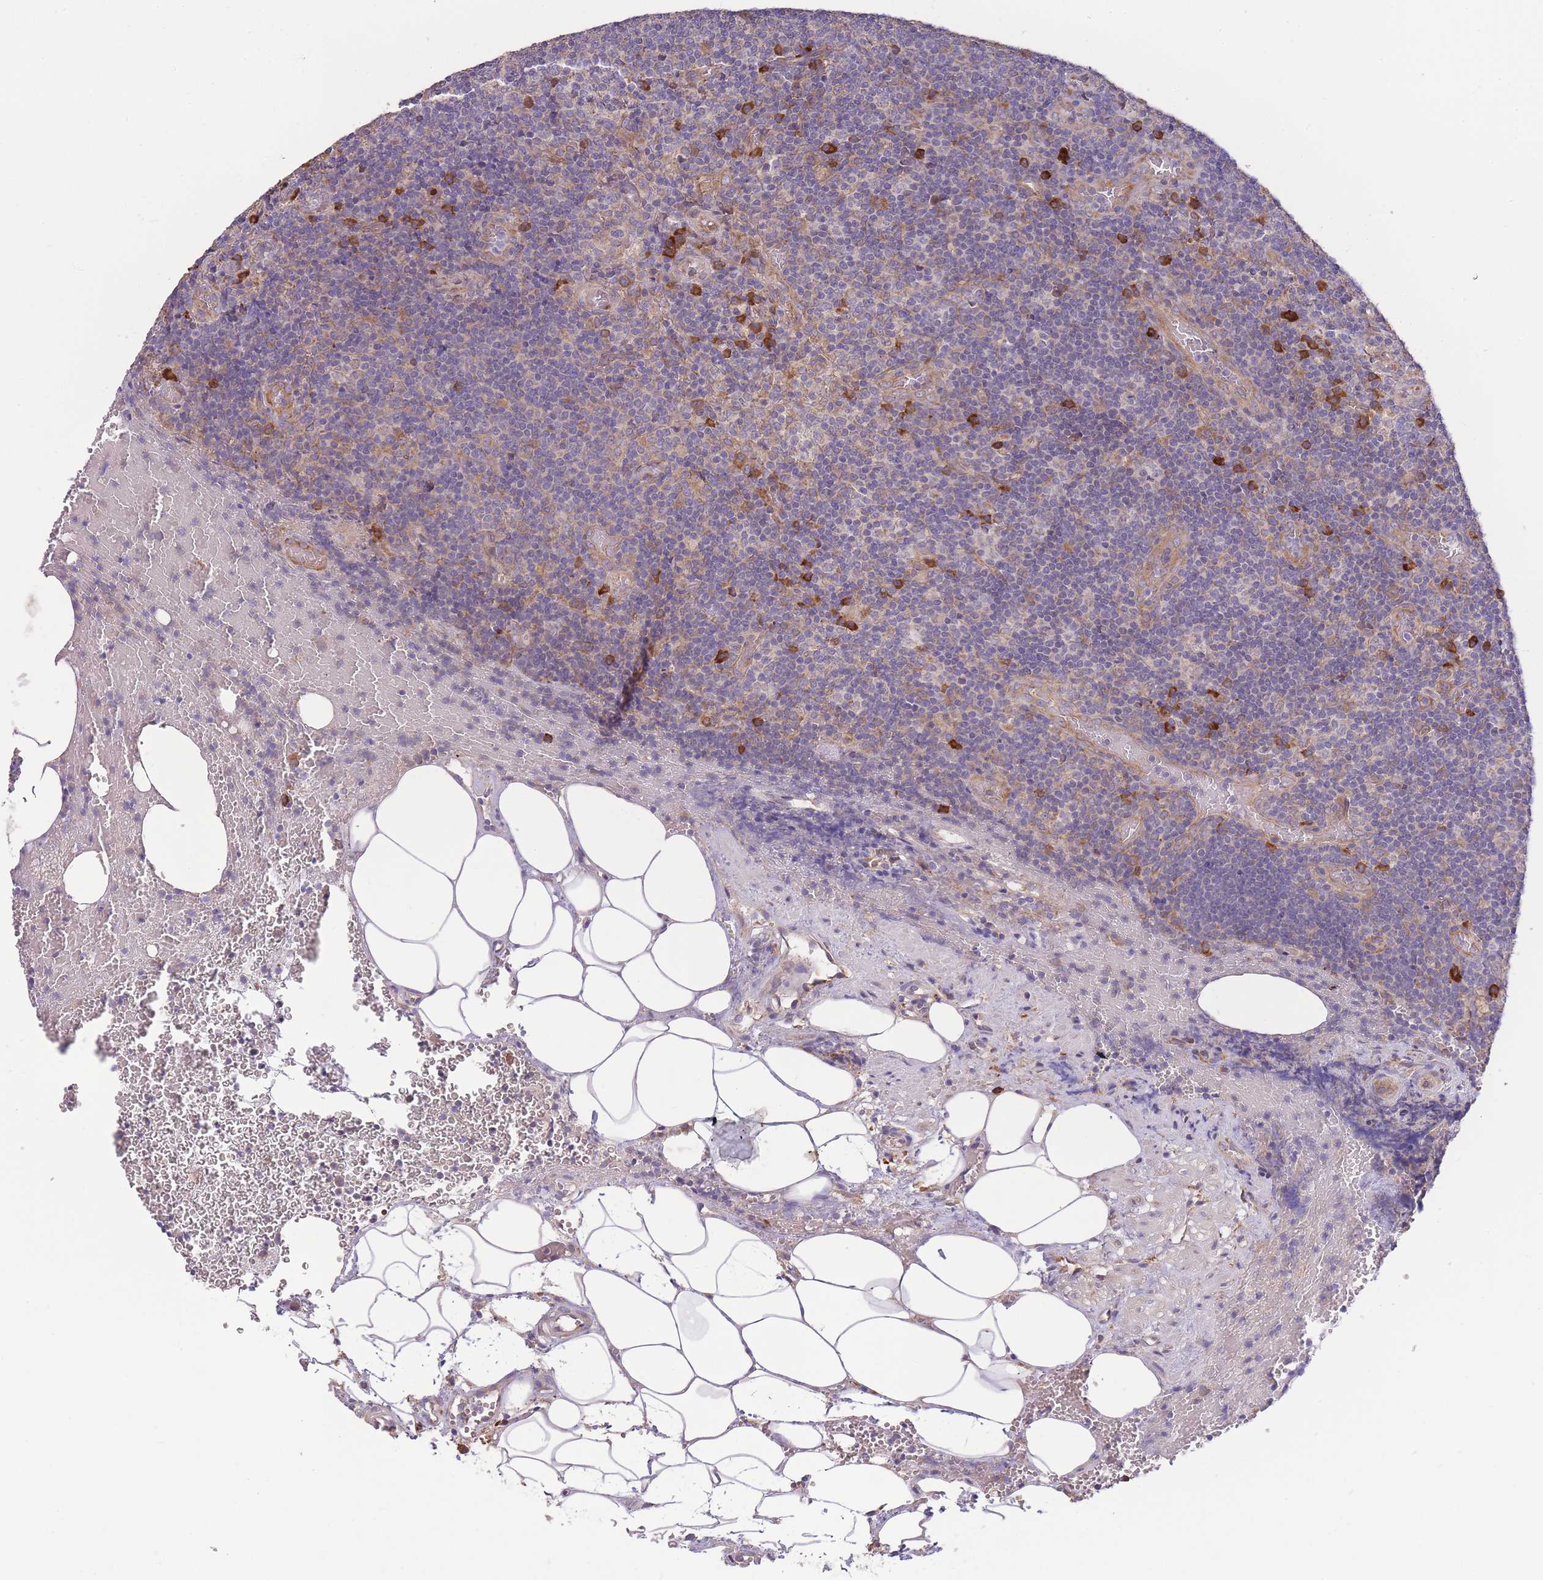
{"staining": {"intensity": "strong", "quantity": "<25%", "location": "cytoplasmic/membranous"}, "tissue": "lymph node", "cell_type": "Germinal center cells", "image_type": "normal", "snomed": [{"axis": "morphology", "description": "Normal tissue, NOS"}, {"axis": "topography", "description": "Lymph node"}], "caption": "Immunohistochemistry (IHC) of benign human lymph node displays medium levels of strong cytoplasmic/membranous staining in approximately <25% of germinal center cells.", "gene": "BEX1", "patient": {"sex": "male", "age": 58}}